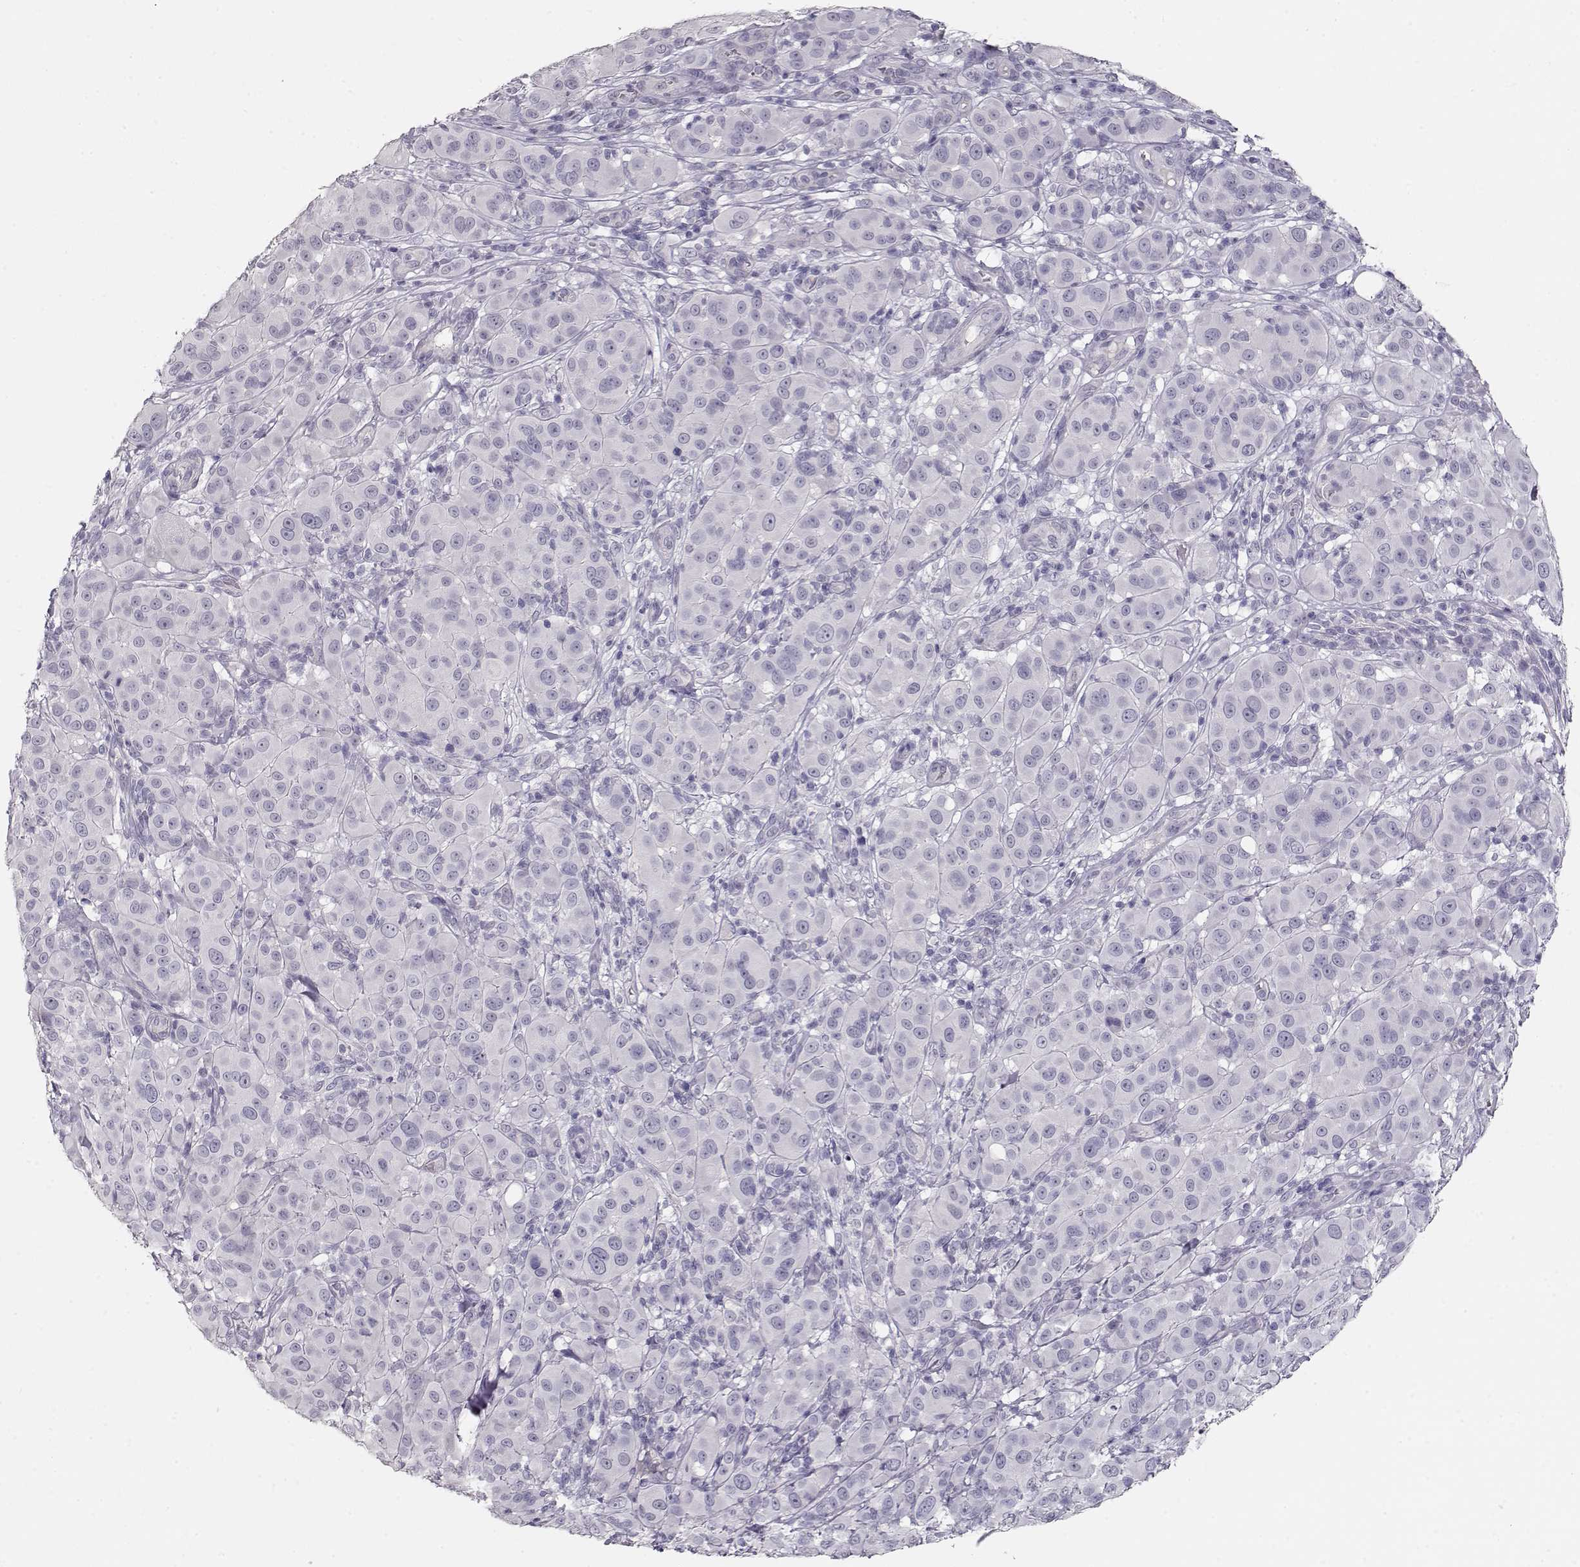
{"staining": {"intensity": "negative", "quantity": "none", "location": "none"}, "tissue": "melanoma", "cell_type": "Tumor cells", "image_type": "cancer", "snomed": [{"axis": "morphology", "description": "Malignant melanoma, NOS"}, {"axis": "topography", "description": "Skin"}], "caption": "A high-resolution histopathology image shows immunohistochemistry staining of melanoma, which demonstrates no significant staining in tumor cells.", "gene": "MAGEC1", "patient": {"sex": "female", "age": 87}}